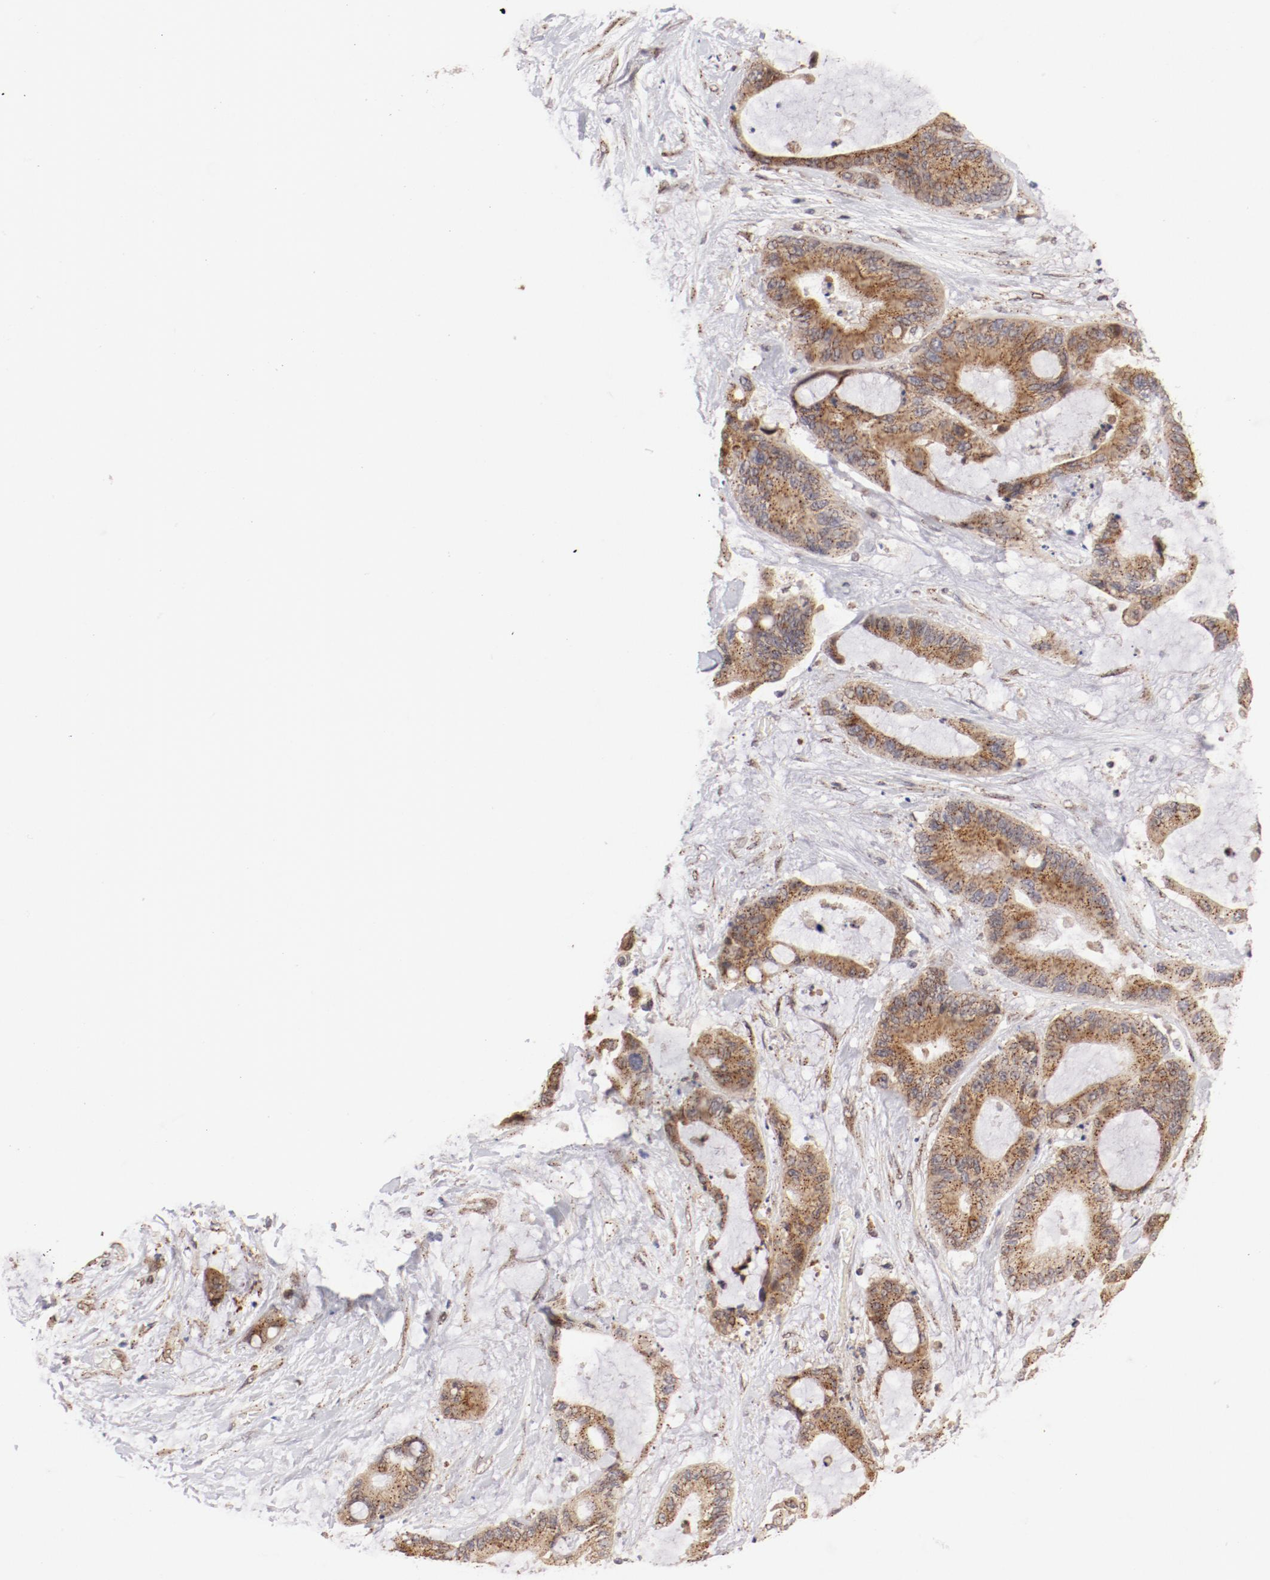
{"staining": {"intensity": "moderate", "quantity": ">75%", "location": "cytoplasmic/membranous"}, "tissue": "liver cancer", "cell_type": "Tumor cells", "image_type": "cancer", "snomed": [{"axis": "morphology", "description": "Cholangiocarcinoma"}, {"axis": "topography", "description": "Liver"}], "caption": "Protein positivity by IHC shows moderate cytoplasmic/membranous positivity in approximately >75% of tumor cells in liver cancer.", "gene": "RPL12", "patient": {"sex": "female", "age": 73}}